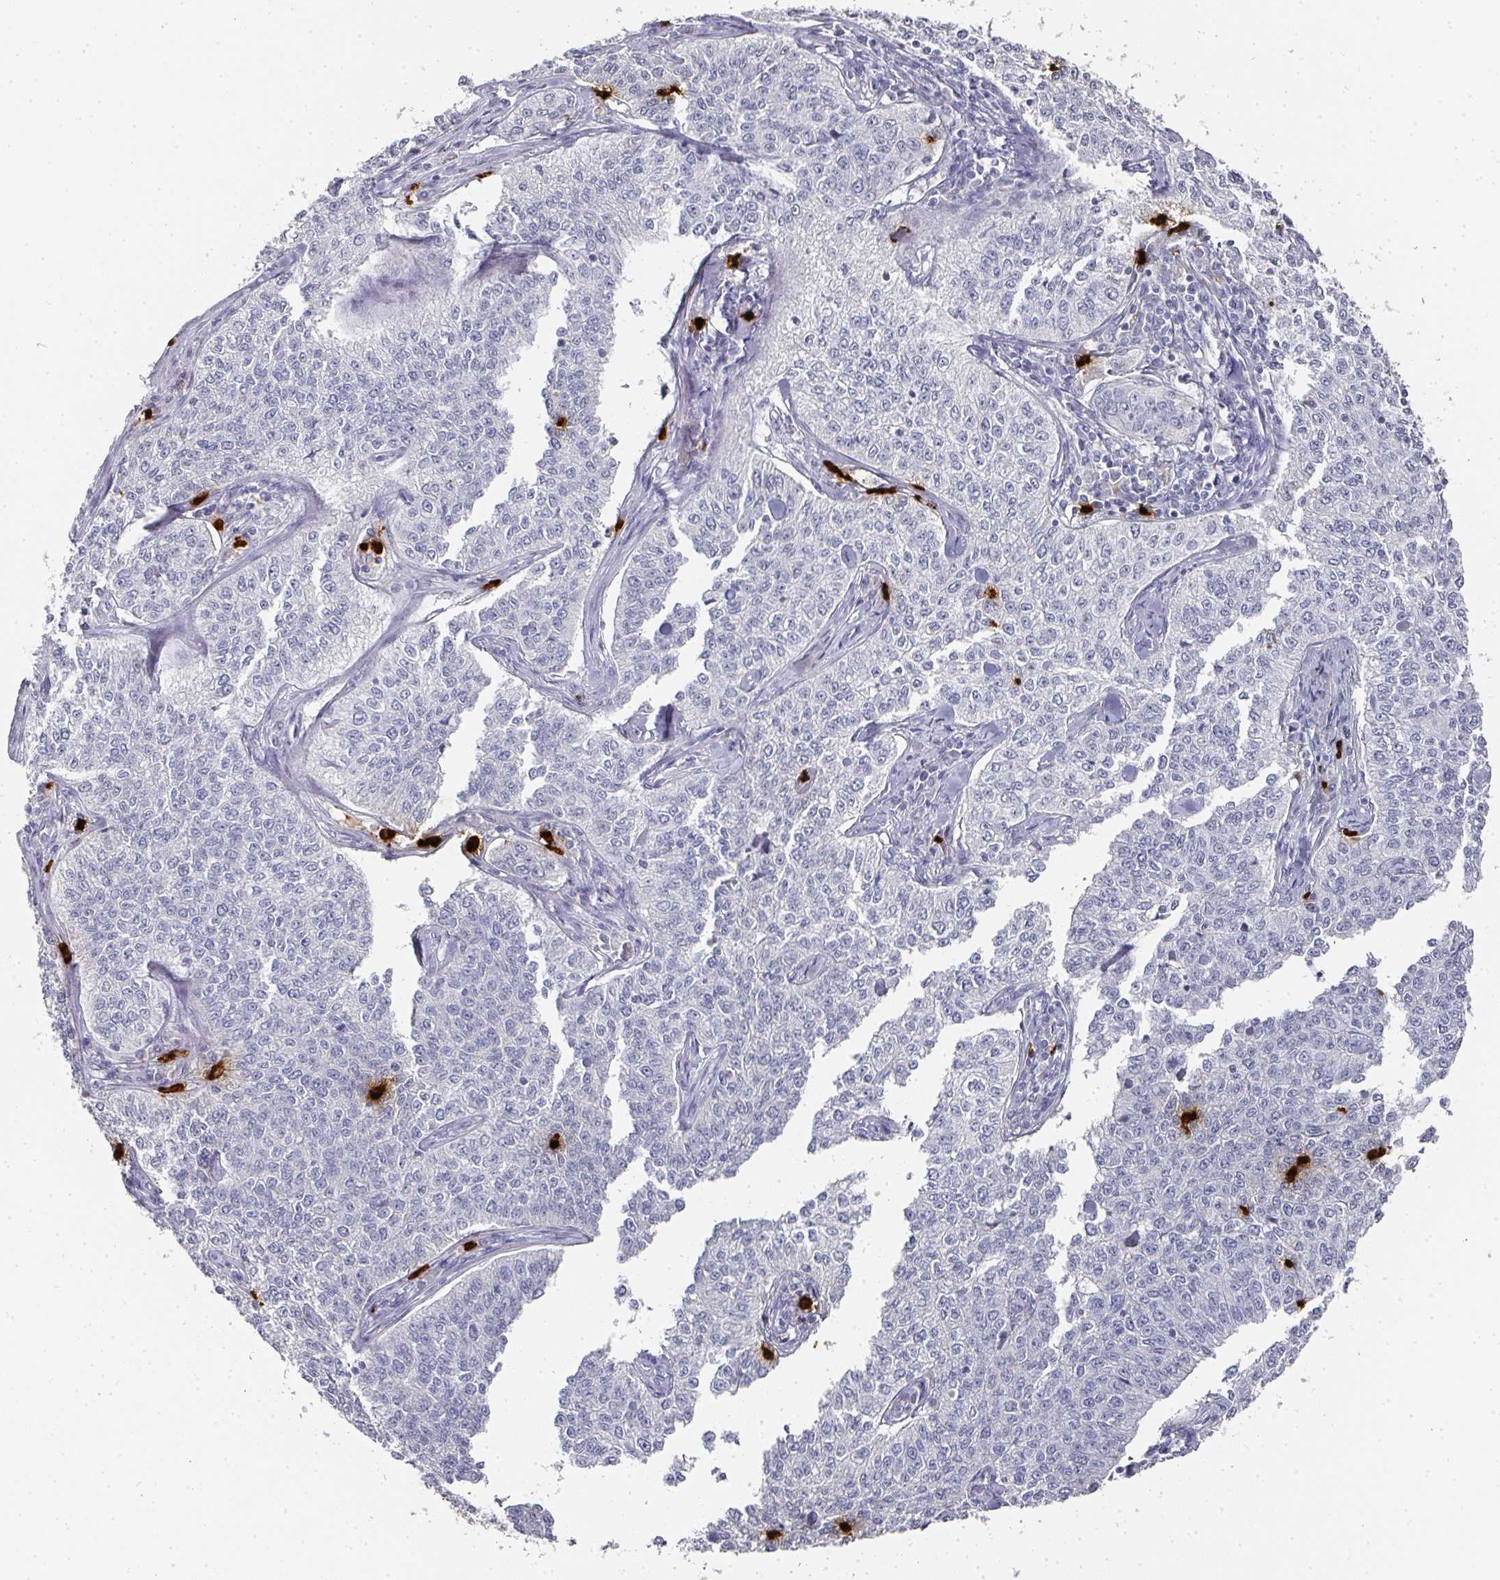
{"staining": {"intensity": "negative", "quantity": "none", "location": "none"}, "tissue": "cervical cancer", "cell_type": "Tumor cells", "image_type": "cancer", "snomed": [{"axis": "morphology", "description": "Squamous cell carcinoma, NOS"}, {"axis": "topography", "description": "Cervix"}], "caption": "Immunohistochemical staining of squamous cell carcinoma (cervical) reveals no significant staining in tumor cells.", "gene": "CAMP", "patient": {"sex": "female", "age": 35}}